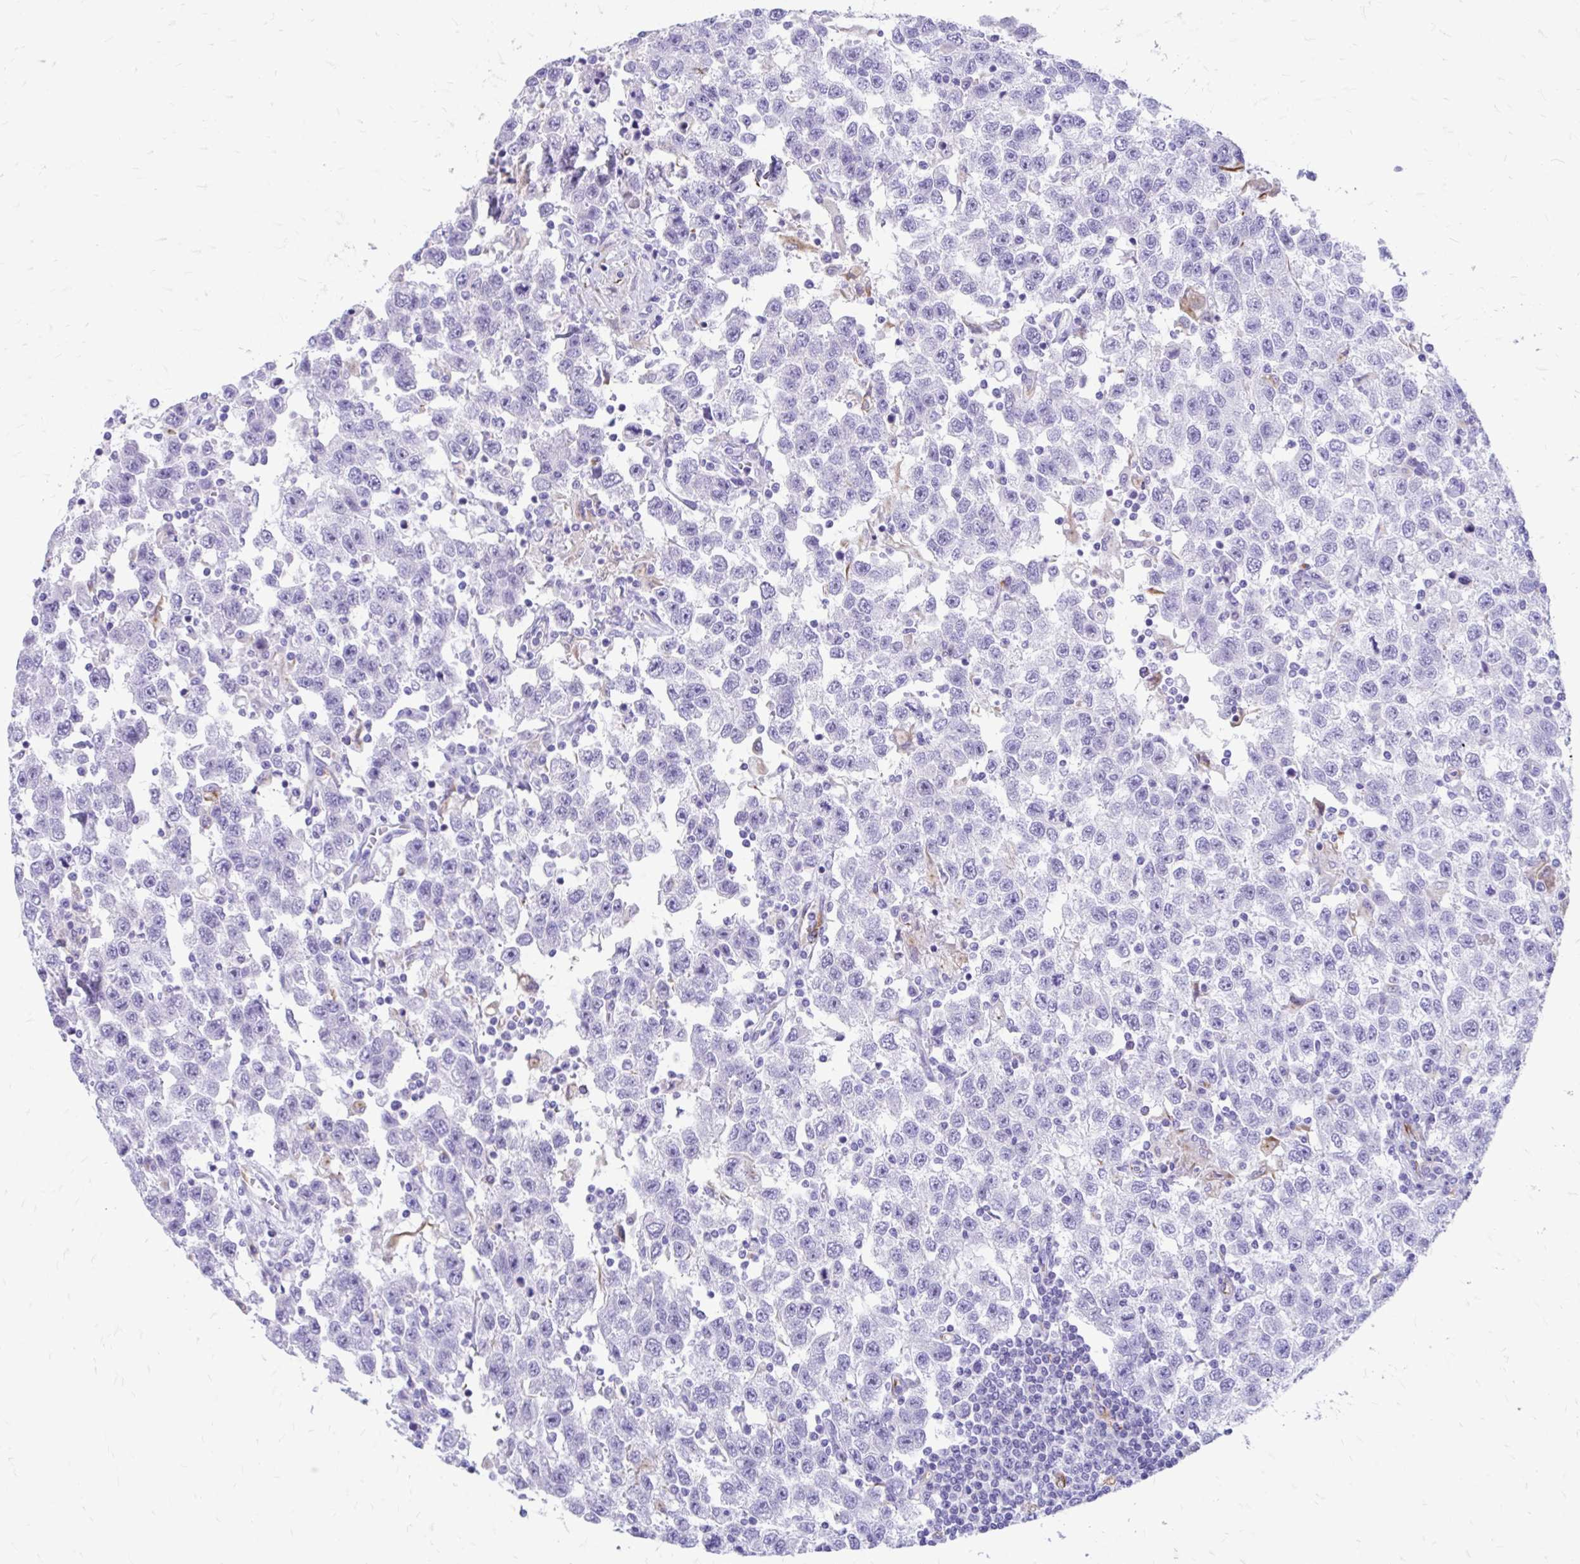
{"staining": {"intensity": "negative", "quantity": "none", "location": "none"}, "tissue": "testis cancer", "cell_type": "Tumor cells", "image_type": "cancer", "snomed": [{"axis": "morphology", "description": "Seminoma, NOS"}, {"axis": "topography", "description": "Testis"}], "caption": "Immunohistochemistry micrograph of human seminoma (testis) stained for a protein (brown), which shows no staining in tumor cells.", "gene": "ZNF699", "patient": {"sex": "male", "age": 41}}